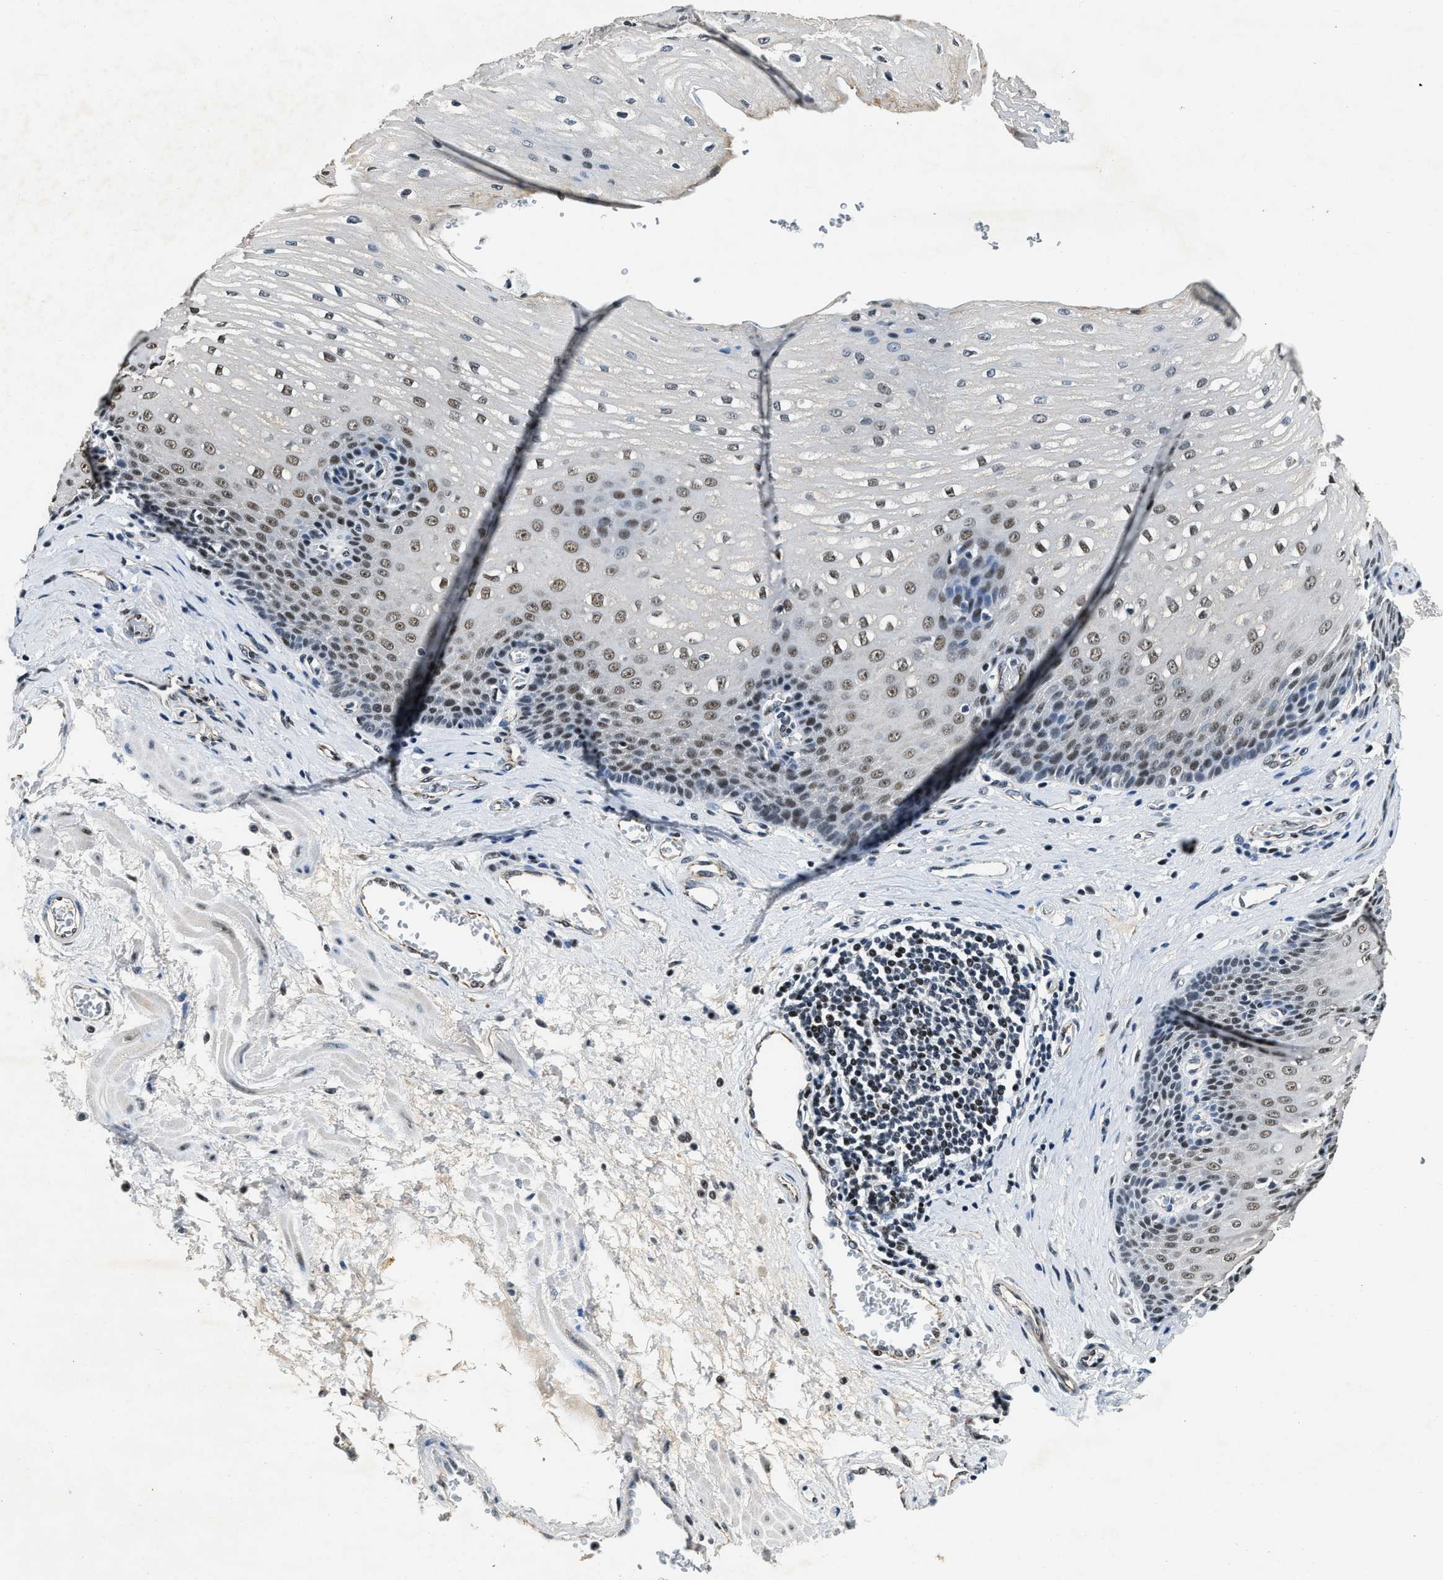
{"staining": {"intensity": "moderate", "quantity": "25%-75%", "location": "nuclear"}, "tissue": "esophagus", "cell_type": "Squamous epithelial cells", "image_type": "normal", "snomed": [{"axis": "morphology", "description": "Normal tissue, NOS"}, {"axis": "topography", "description": "Esophagus"}], "caption": "This is a histology image of immunohistochemistry (IHC) staining of normal esophagus, which shows moderate staining in the nuclear of squamous epithelial cells.", "gene": "CCNE1", "patient": {"sex": "male", "age": 48}}